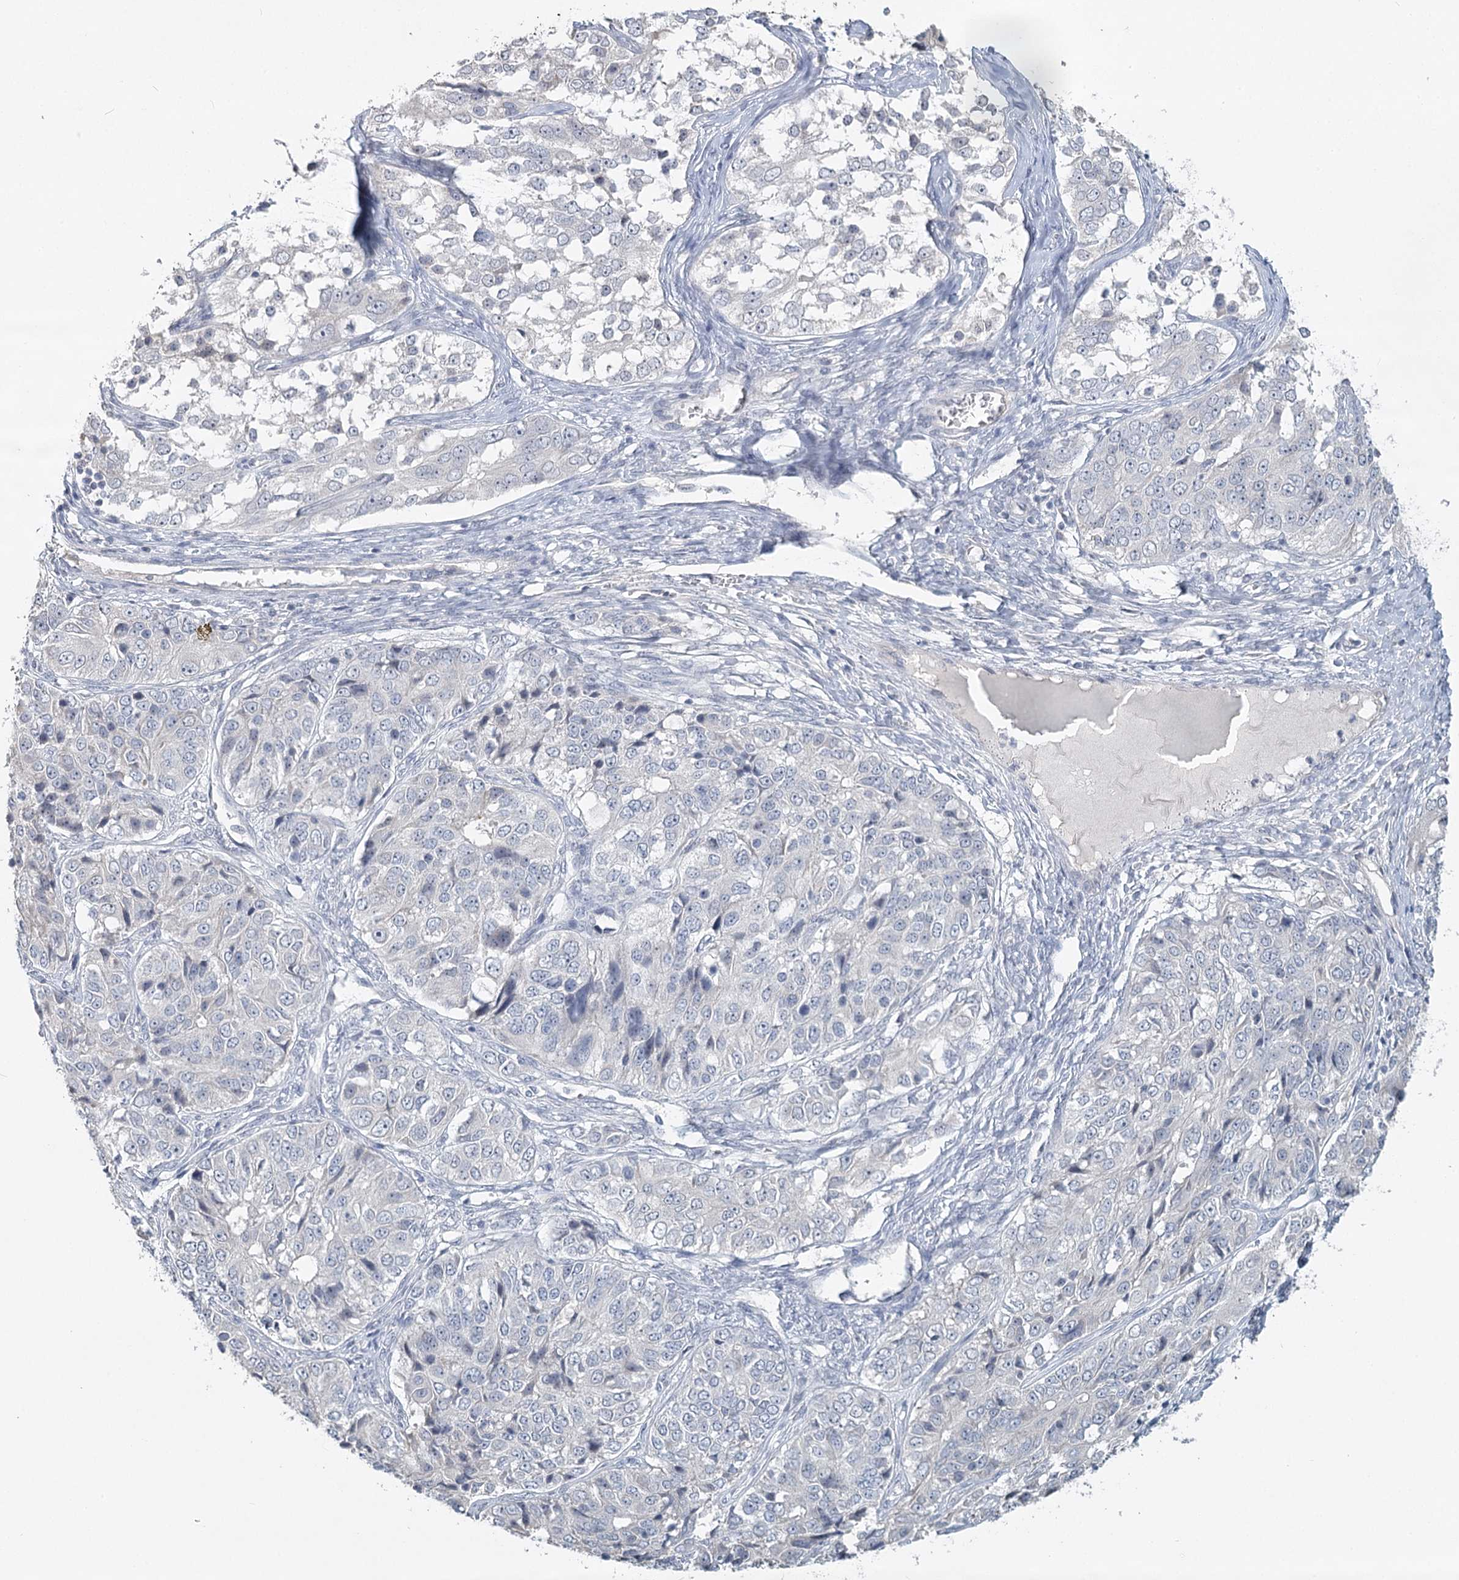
{"staining": {"intensity": "negative", "quantity": "none", "location": "none"}, "tissue": "ovarian cancer", "cell_type": "Tumor cells", "image_type": "cancer", "snomed": [{"axis": "morphology", "description": "Carcinoma, endometroid"}, {"axis": "topography", "description": "Ovary"}], "caption": "This is an immunohistochemistry photomicrograph of human ovarian cancer (endometroid carcinoma). There is no positivity in tumor cells.", "gene": "SLC9A3", "patient": {"sex": "female", "age": 51}}